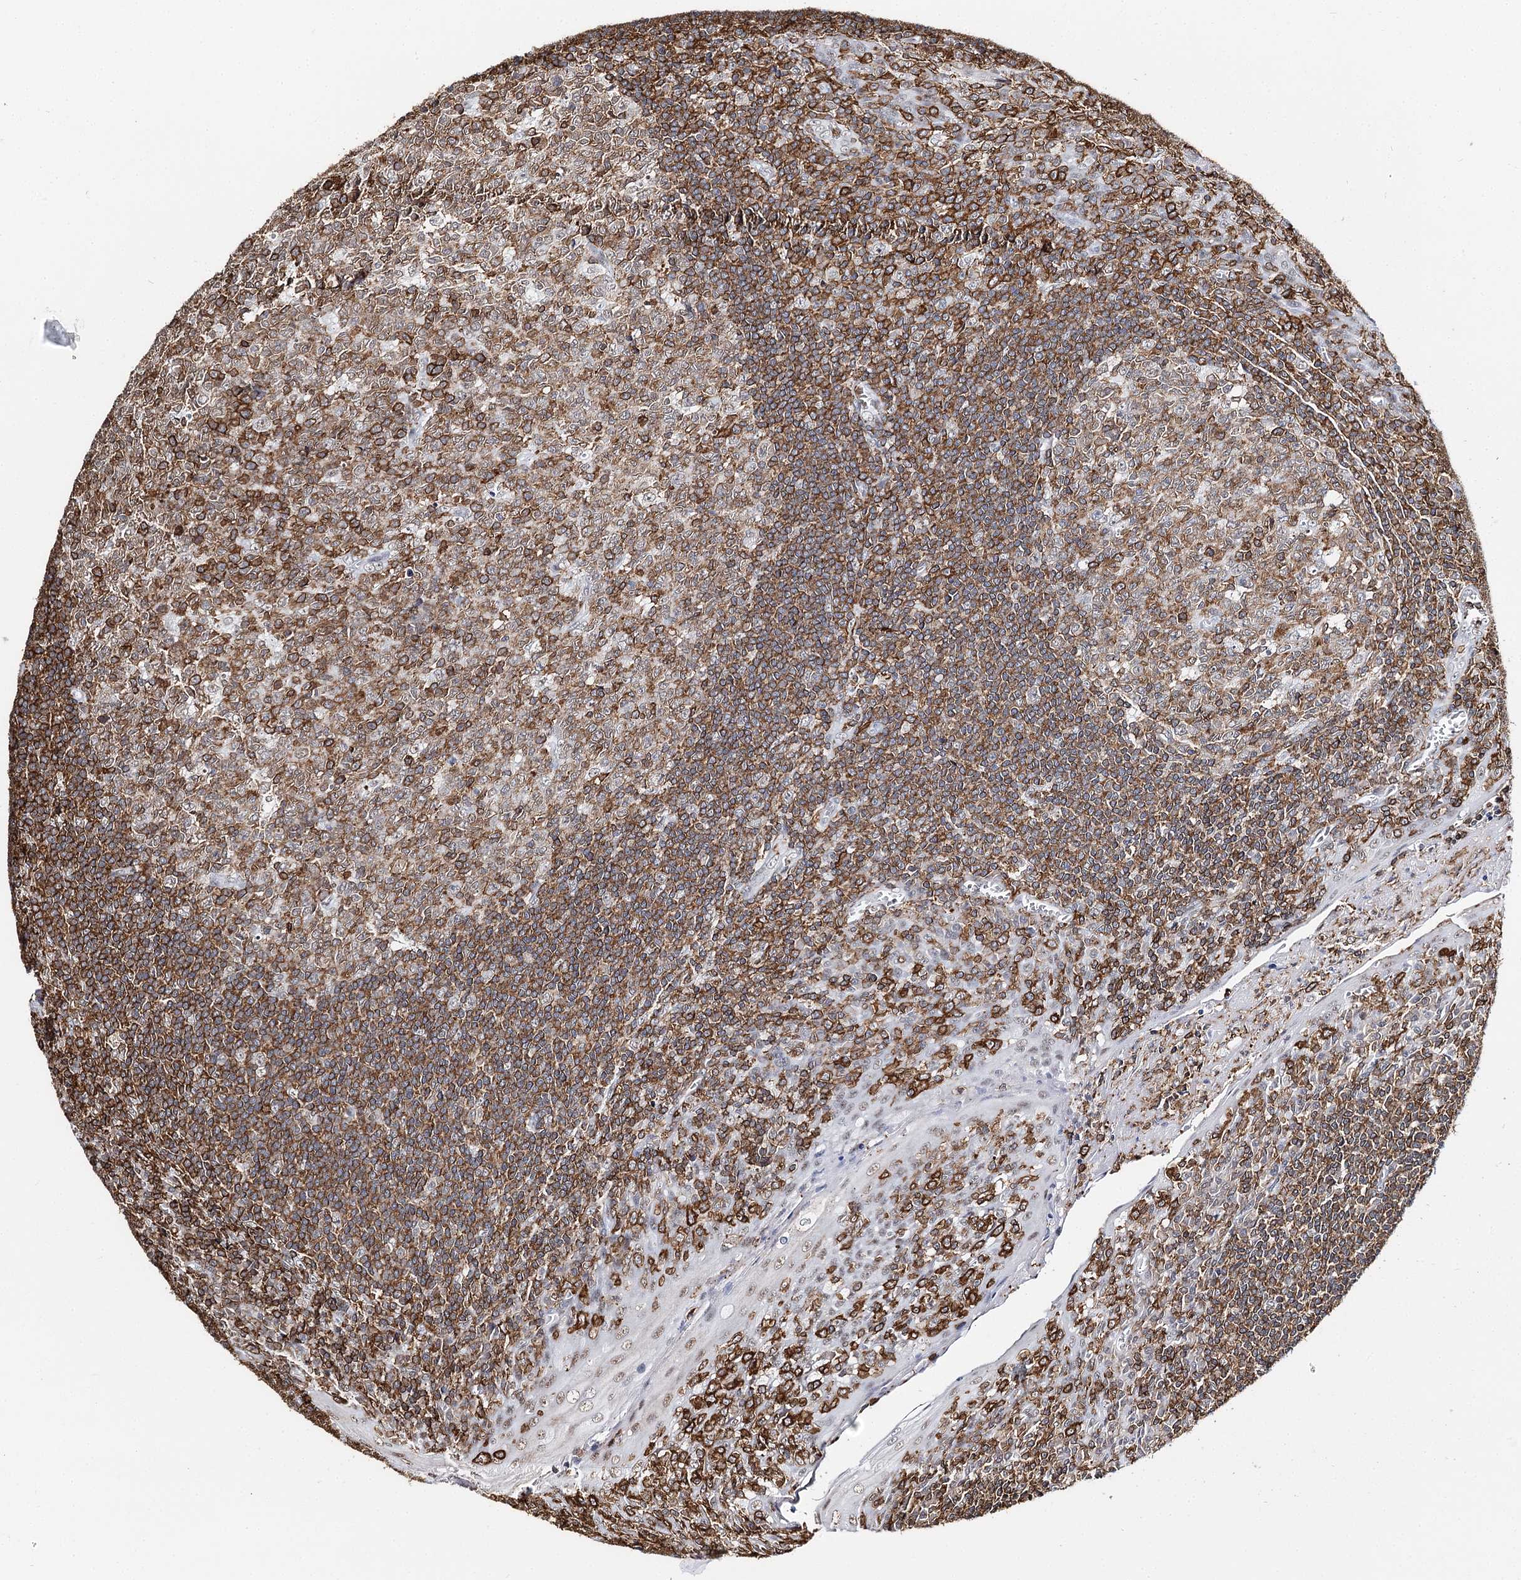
{"staining": {"intensity": "moderate", "quantity": "25%-75%", "location": "cytoplasmic/membranous"}, "tissue": "tonsil", "cell_type": "Germinal center cells", "image_type": "normal", "snomed": [{"axis": "morphology", "description": "Normal tissue, NOS"}, {"axis": "topography", "description": "Tonsil"}], "caption": "The micrograph demonstrates a brown stain indicating the presence of a protein in the cytoplasmic/membranous of germinal center cells in tonsil. The protein of interest is stained brown, and the nuclei are stained in blue (DAB IHC with brightfield microscopy, high magnification).", "gene": "BARD1", "patient": {"sex": "male", "age": 27}}